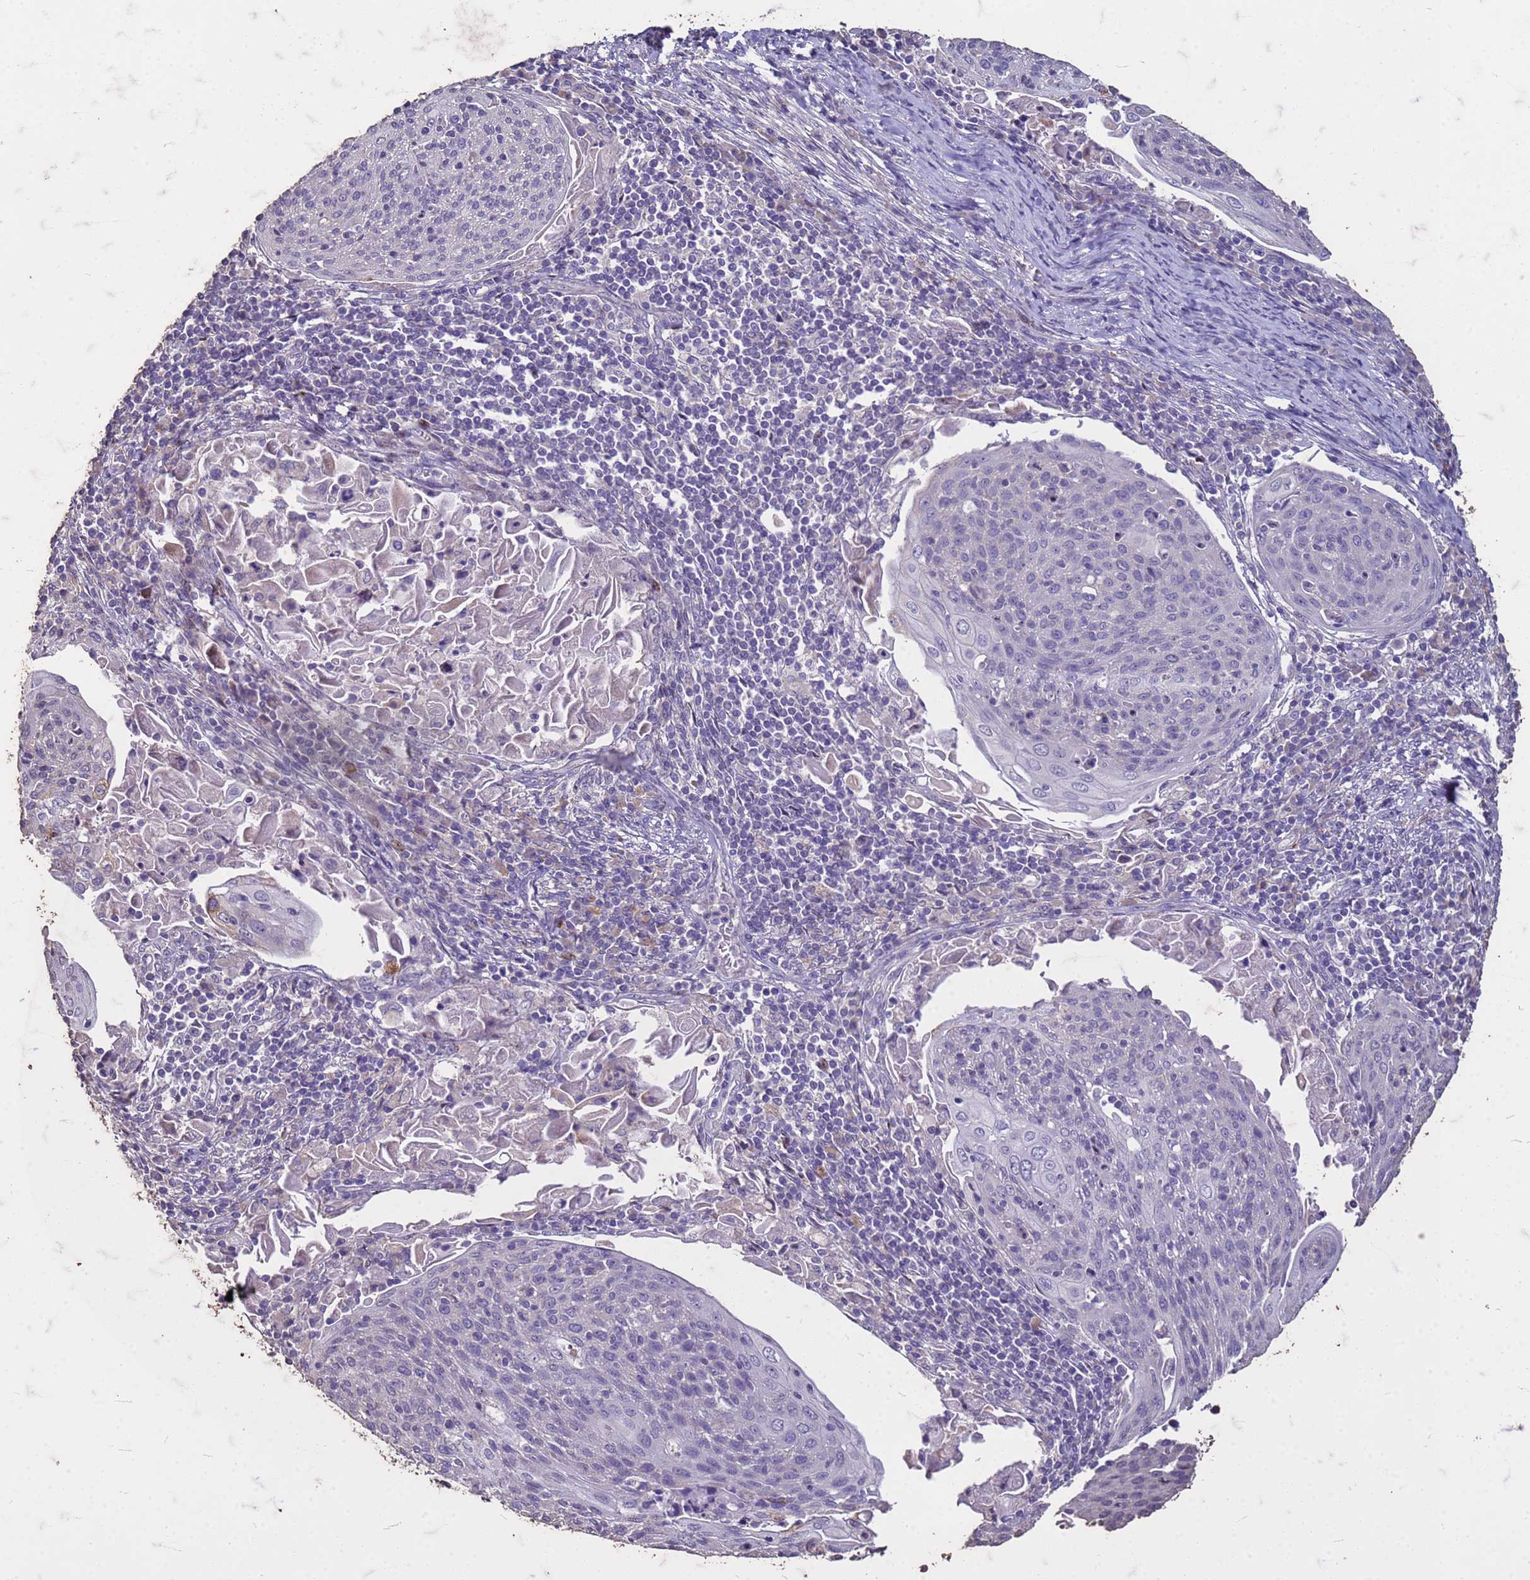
{"staining": {"intensity": "negative", "quantity": "none", "location": "none"}, "tissue": "cervical cancer", "cell_type": "Tumor cells", "image_type": "cancer", "snomed": [{"axis": "morphology", "description": "Squamous cell carcinoma, NOS"}, {"axis": "topography", "description": "Cervix"}], "caption": "Tumor cells are negative for protein expression in human cervical squamous cell carcinoma.", "gene": "FAM184B", "patient": {"sex": "female", "age": 67}}